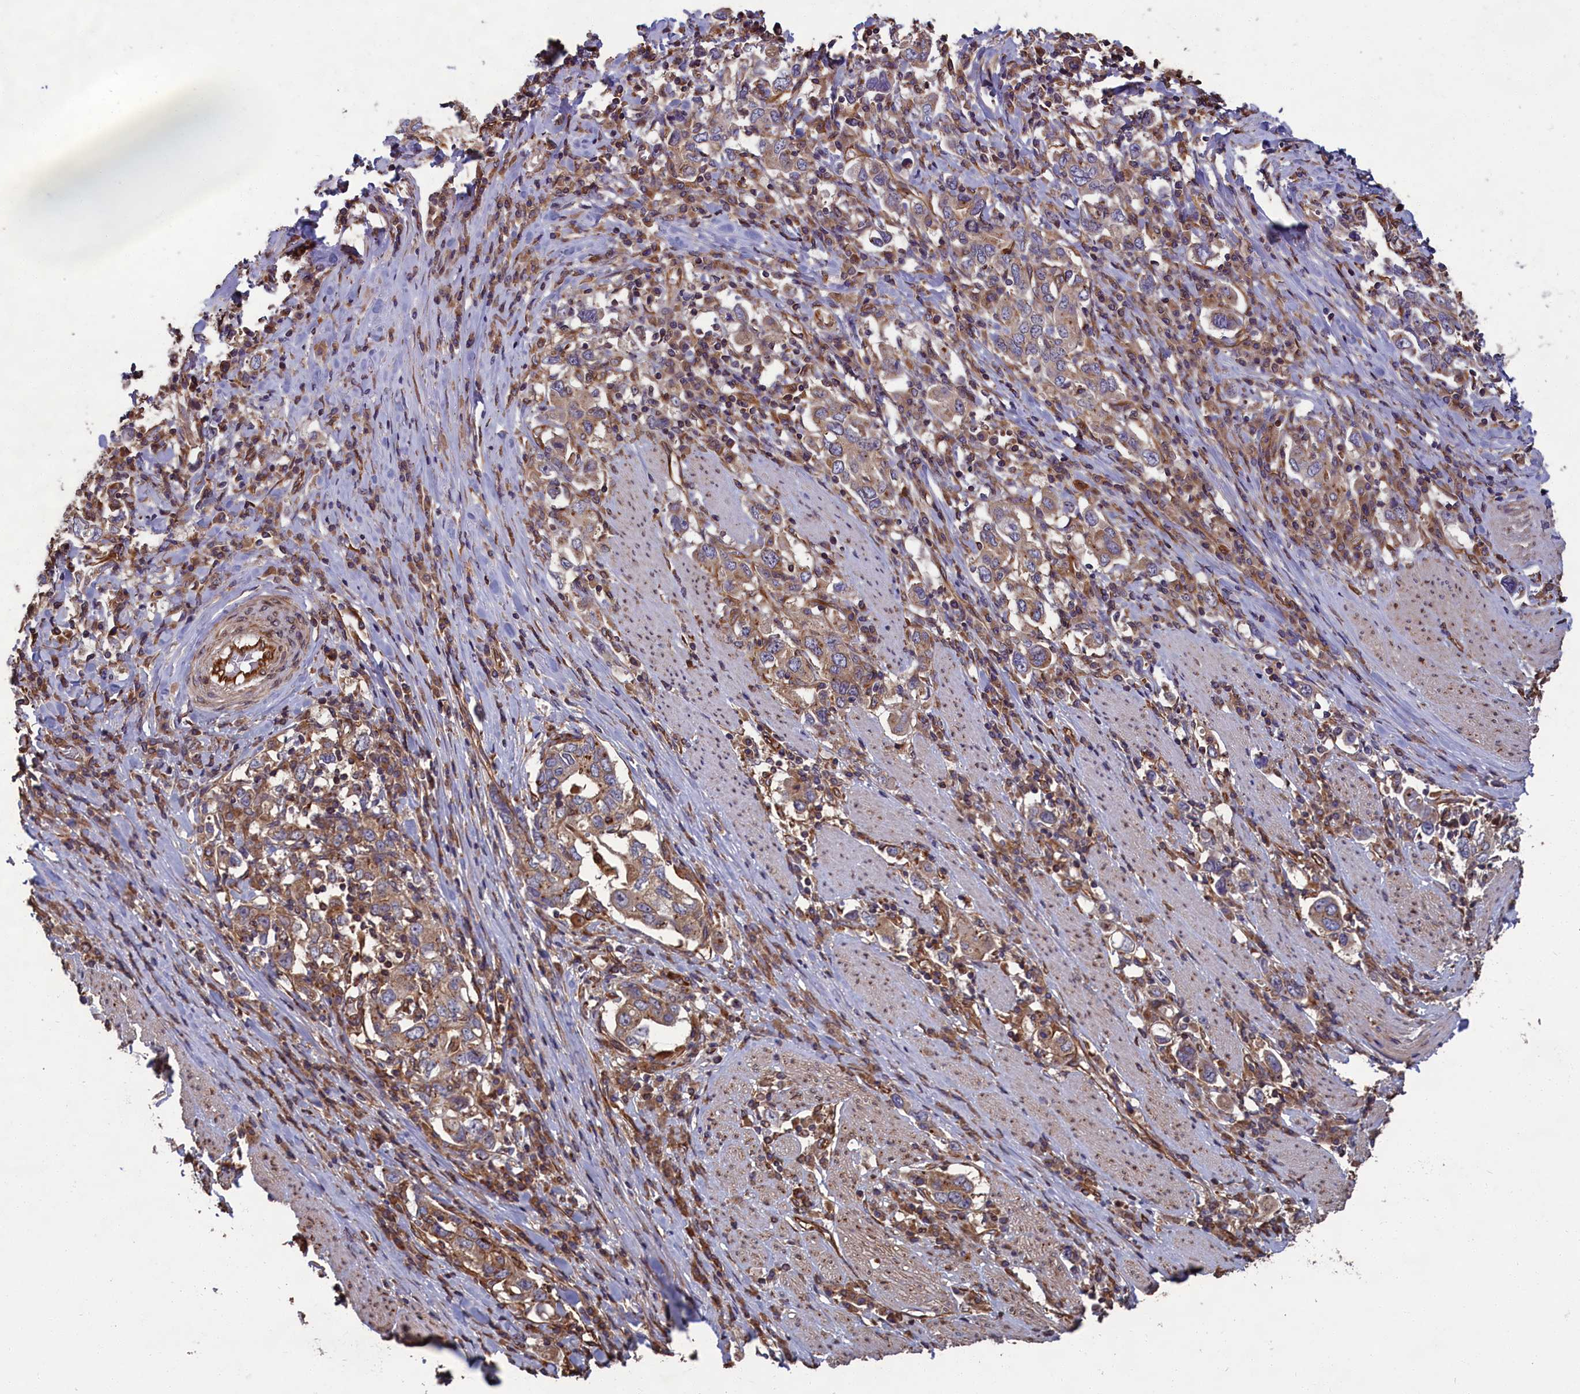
{"staining": {"intensity": "moderate", "quantity": ">75%", "location": "cytoplasmic/membranous"}, "tissue": "stomach cancer", "cell_type": "Tumor cells", "image_type": "cancer", "snomed": [{"axis": "morphology", "description": "Adenocarcinoma, NOS"}, {"axis": "topography", "description": "Stomach, upper"}, {"axis": "topography", "description": "Stomach"}], "caption": "Immunohistochemistry image of adenocarcinoma (stomach) stained for a protein (brown), which displays medium levels of moderate cytoplasmic/membranous expression in about >75% of tumor cells.", "gene": "CCDC124", "patient": {"sex": "male", "age": 62}}